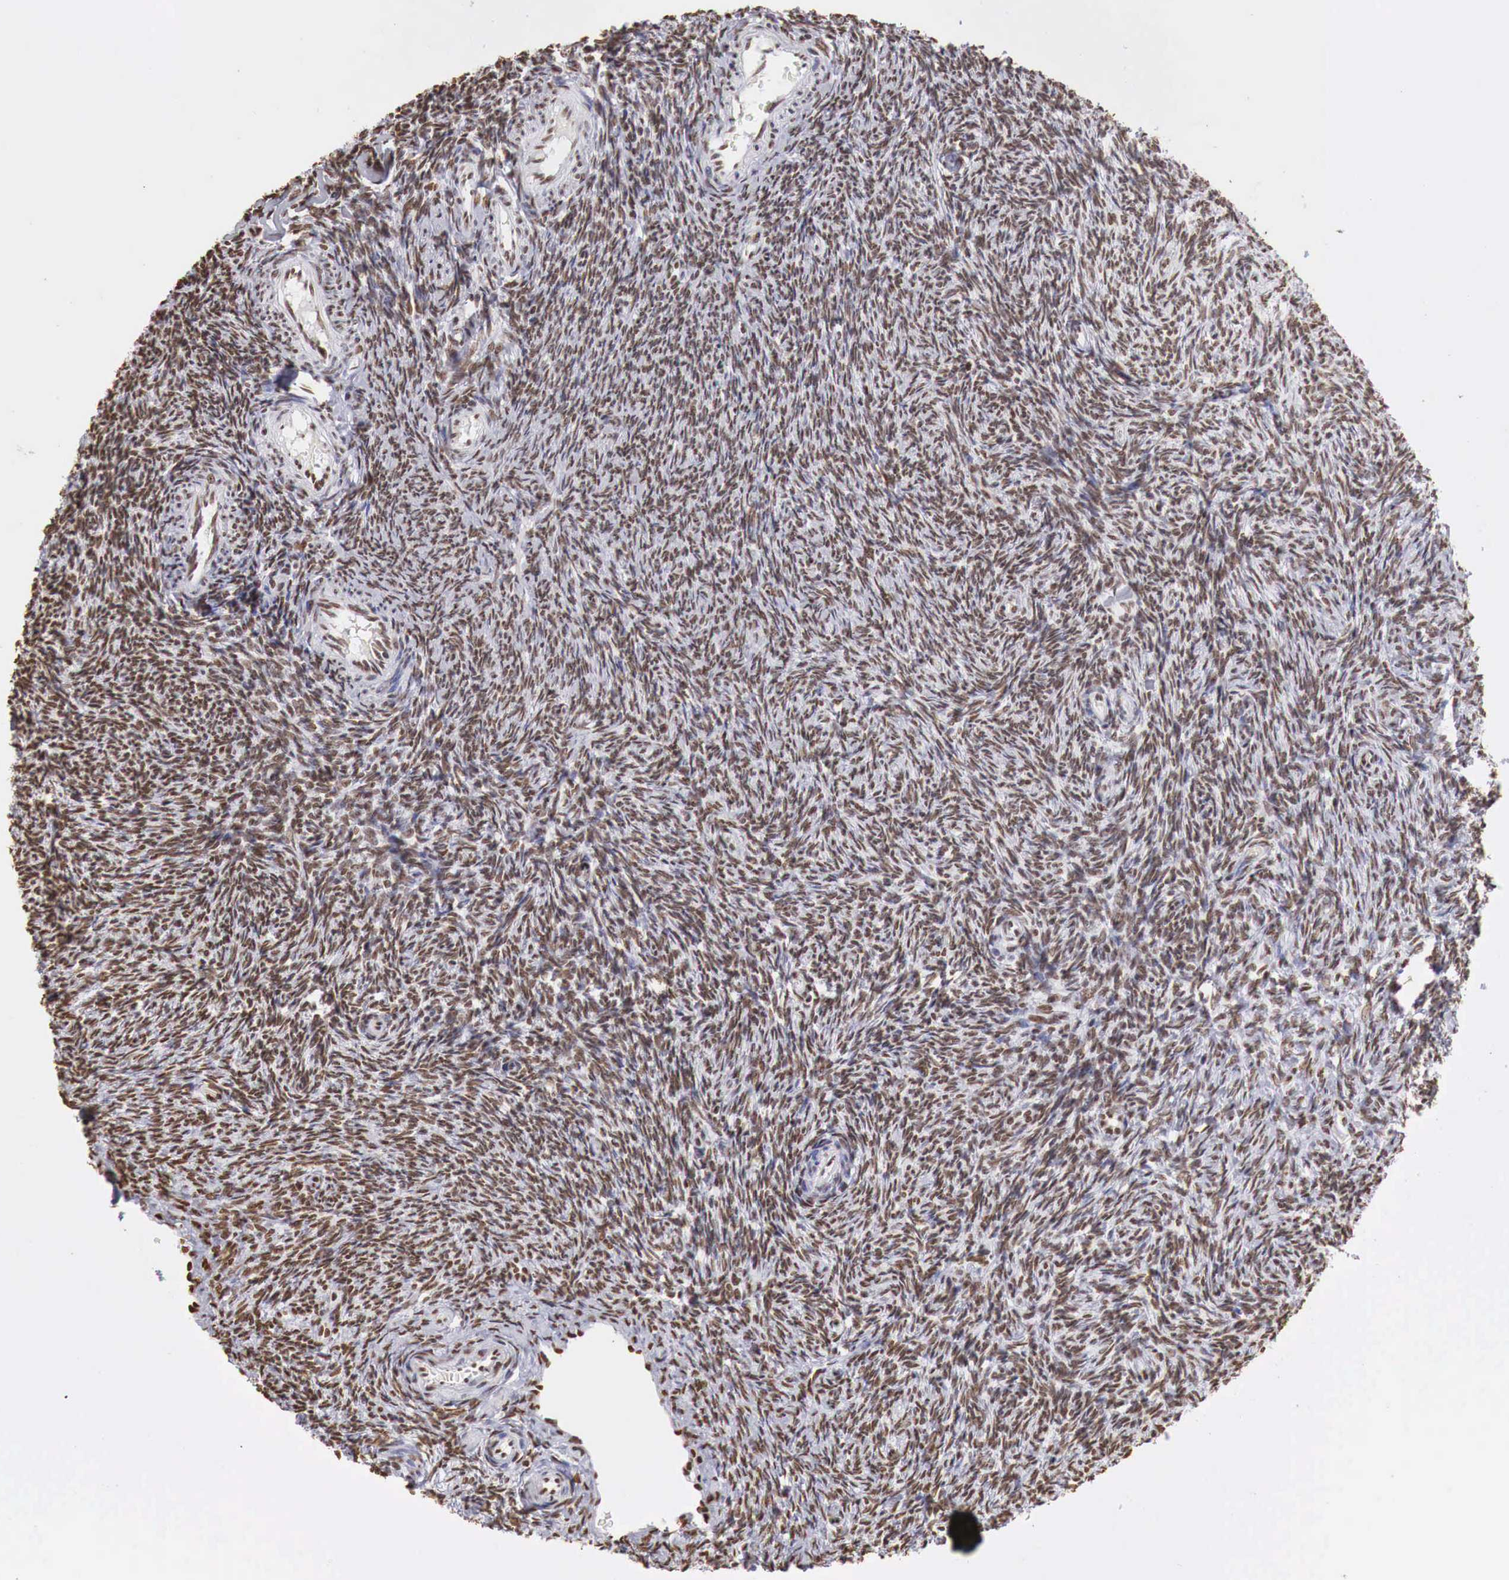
{"staining": {"intensity": "strong", "quantity": ">75%", "location": "nuclear"}, "tissue": "ovary", "cell_type": "Ovarian stroma cells", "image_type": "normal", "snomed": [{"axis": "morphology", "description": "Normal tissue, NOS"}, {"axis": "topography", "description": "Ovary"}], "caption": "Protein expression analysis of benign human ovary reveals strong nuclear expression in about >75% of ovarian stroma cells. (brown staining indicates protein expression, while blue staining denotes nuclei).", "gene": "DKC1", "patient": {"sex": "female", "age": 32}}